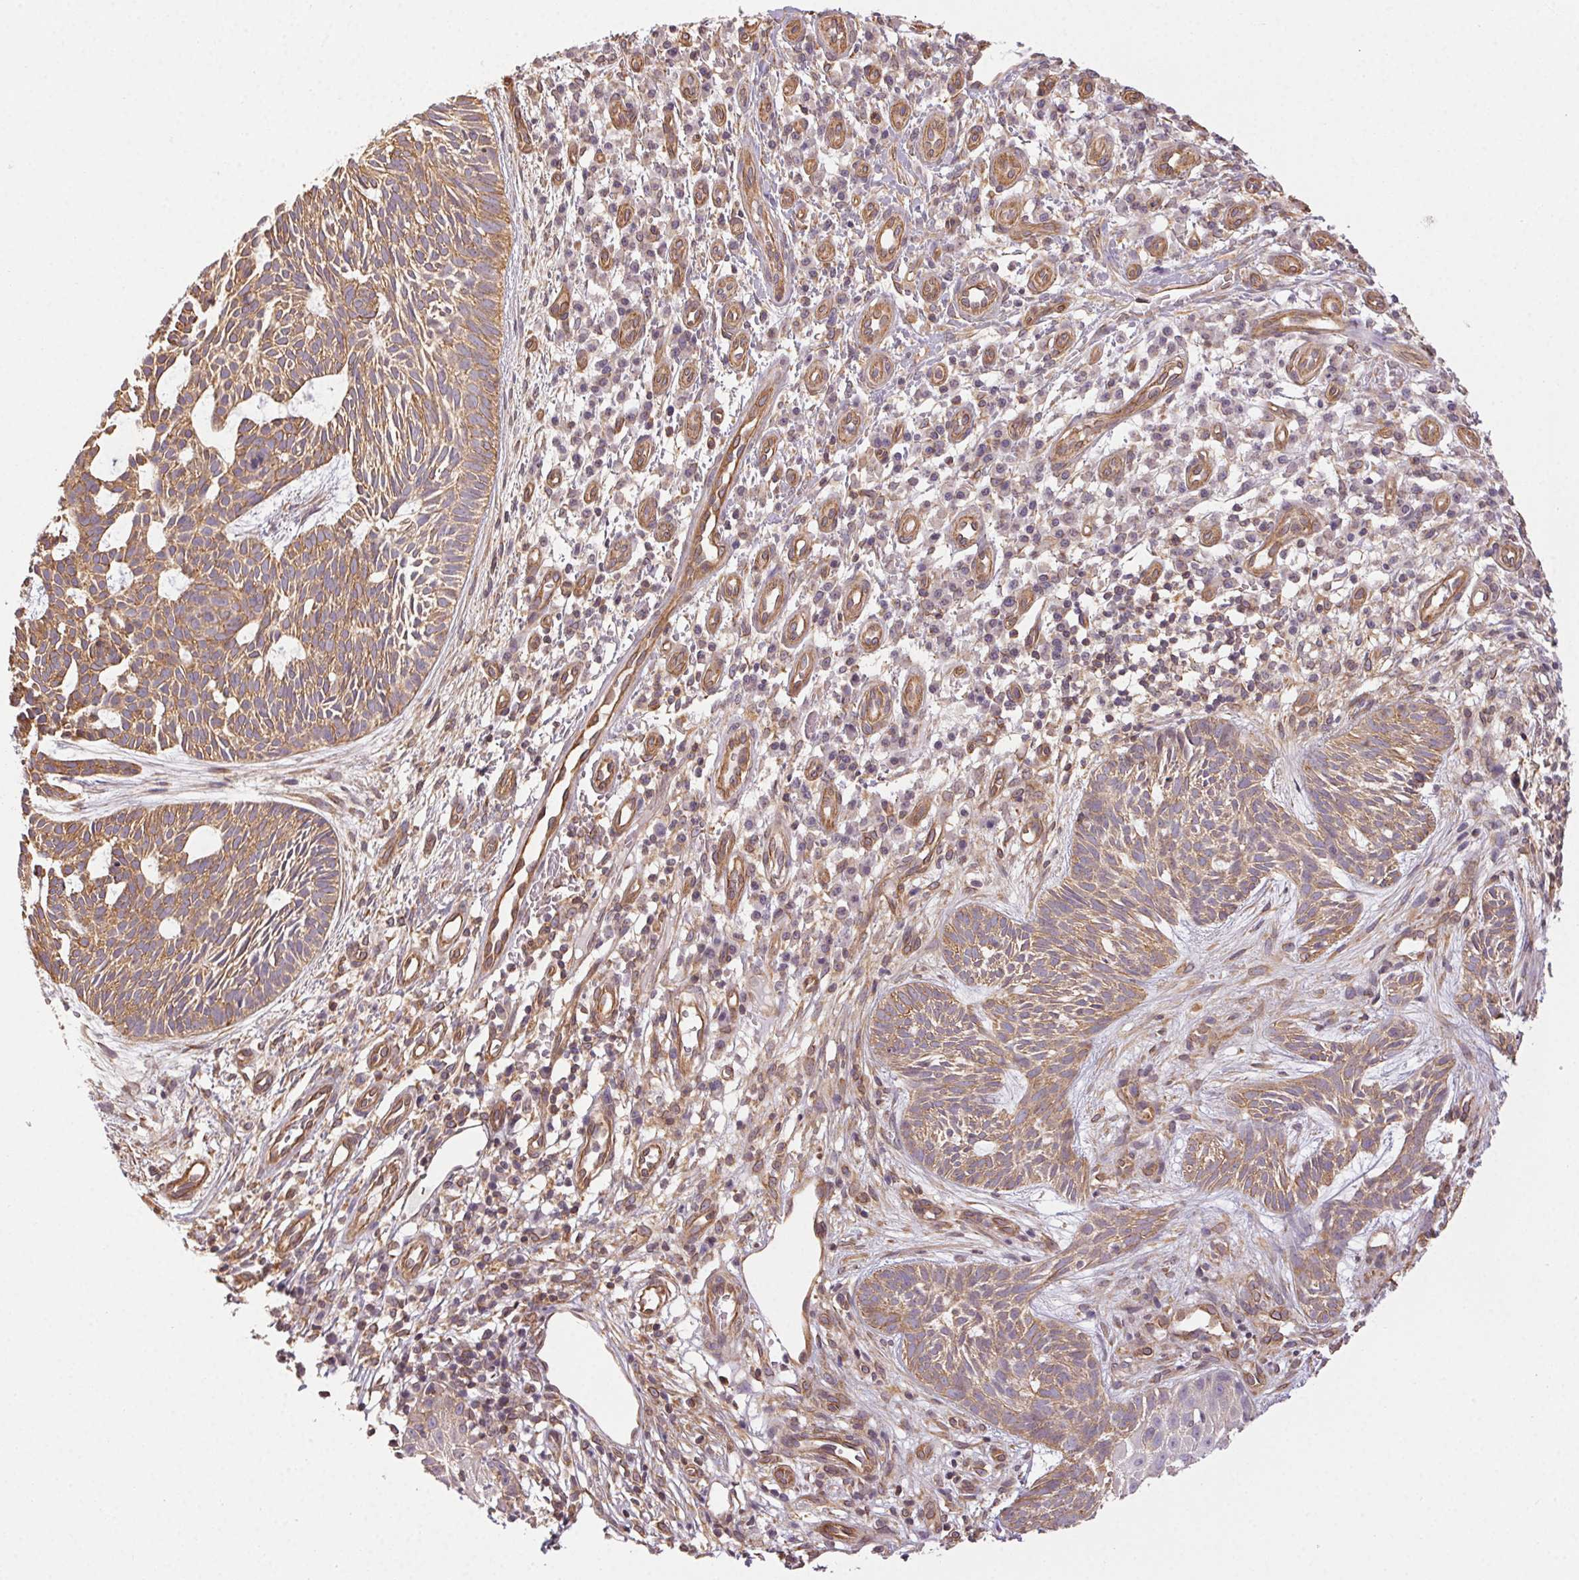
{"staining": {"intensity": "moderate", "quantity": ">75%", "location": "cytoplasmic/membranous"}, "tissue": "skin cancer", "cell_type": "Tumor cells", "image_type": "cancer", "snomed": [{"axis": "morphology", "description": "Basal cell carcinoma"}, {"axis": "topography", "description": "Skin"}], "caption": "Protein staining of skin cancer (basal cell carcinoma) tissue exhibits moderate cytoplasmic/membranous positivity in approximately >75% of tumor cells. (IHC, brightfield microscopy, high magnification).", "gene": "PLA2G4F", "patient": {"sex": "male", "age": 59}}